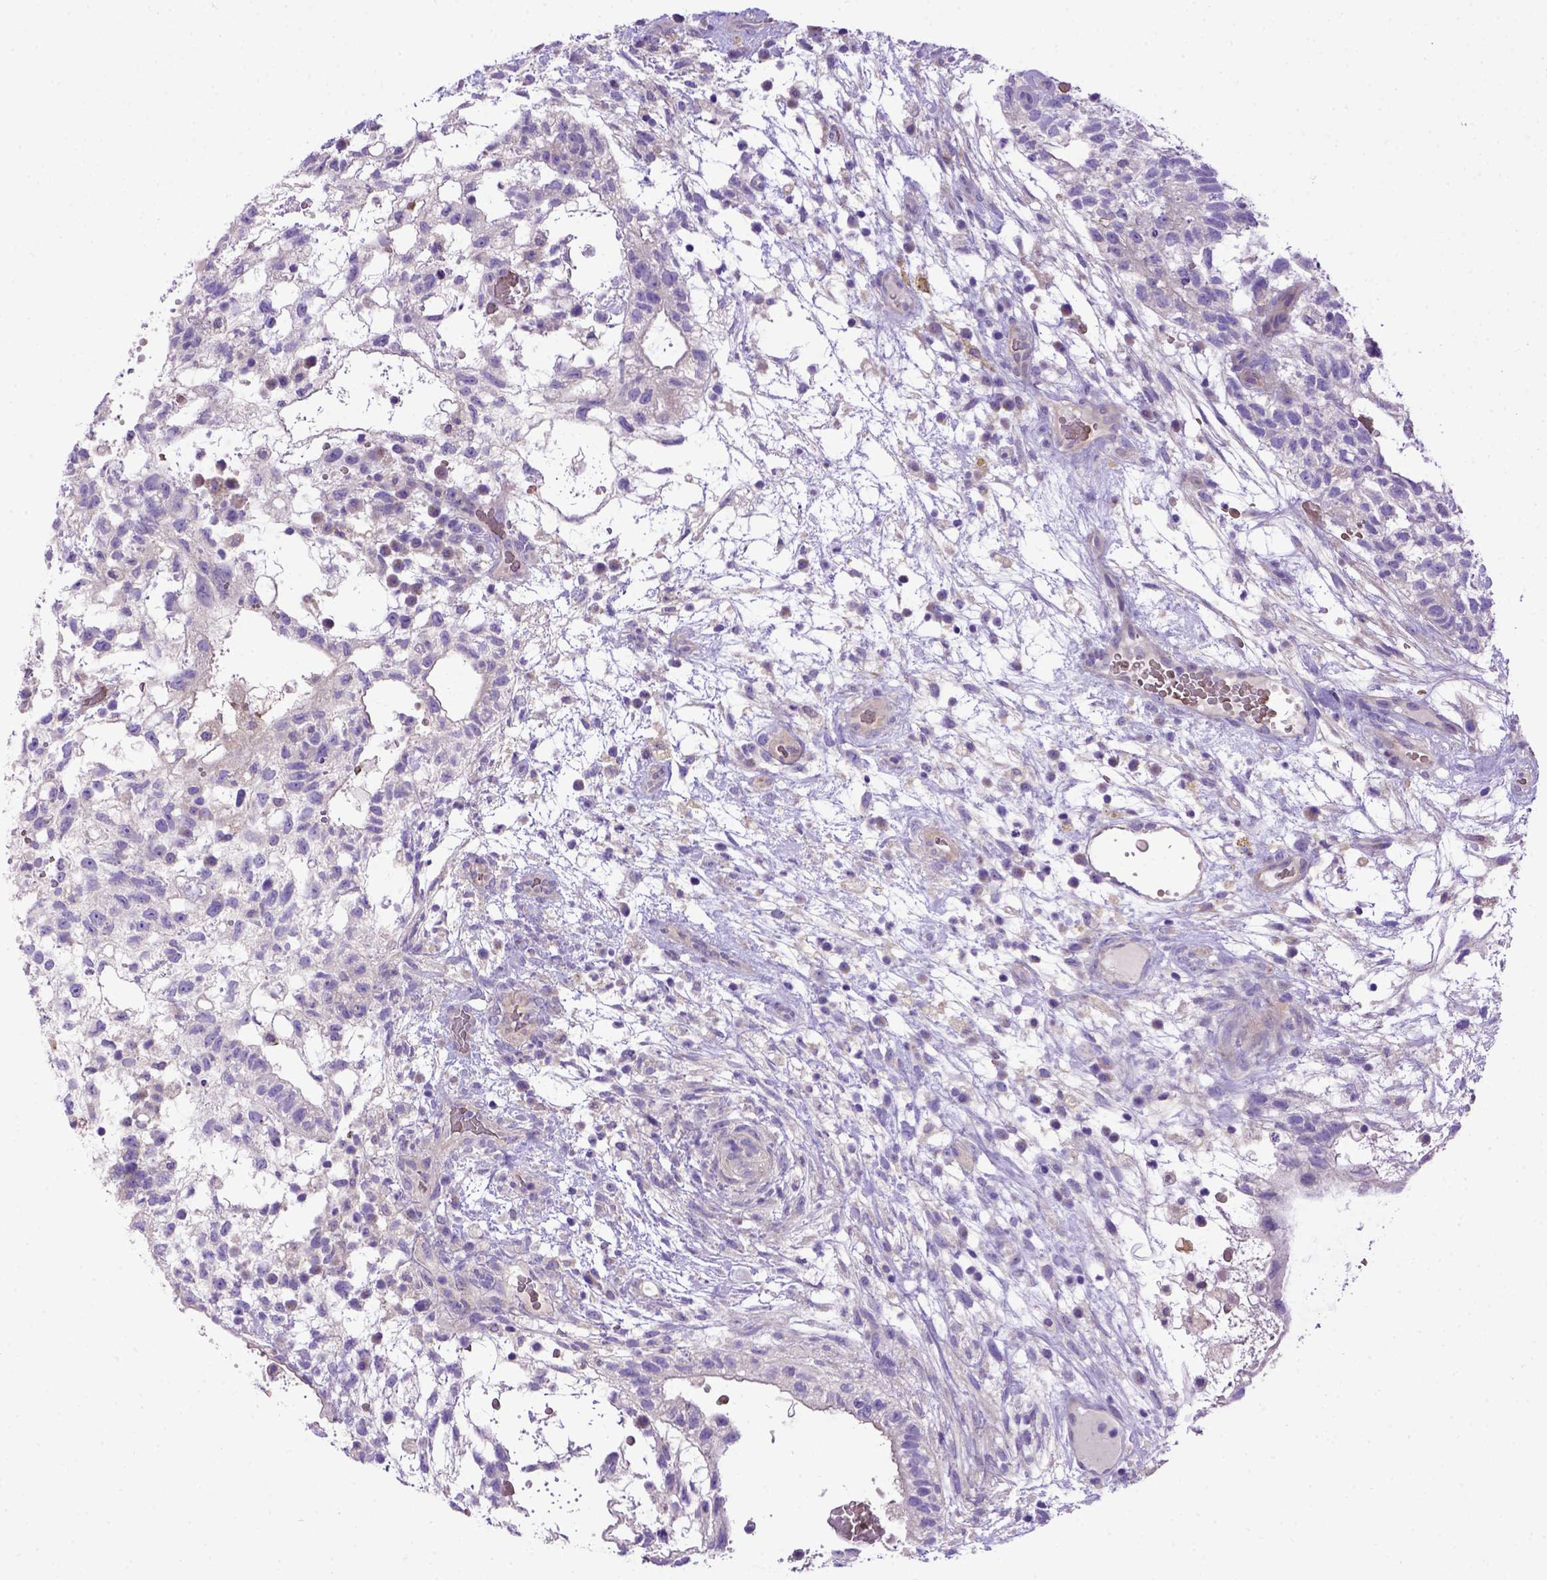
{"staining": {"intensity": "negative", "quantity": "none", "location": "none"}, "tissue": "testis cancer", "cell_type": "Tumor cells", "image_type": "cancer", "snomed": [{"axis": "morphology", "description": "Normal tissue, NOS"}, {"axis": "morphology", "description": "Carcinoma, Embryonal, NOS"}, {"axis": "topography", "description": "Testis"}], "caption": "Tumor cells show no significant positivity in testis embryonal carcinoma. (Stains: DAB immunohistochemistry with hematoxylin counter stain, Microscopy: brightfield microscopy at high magnification).", "gene": "ADAM12", "patient": {"sex": "male", "age": 32}}